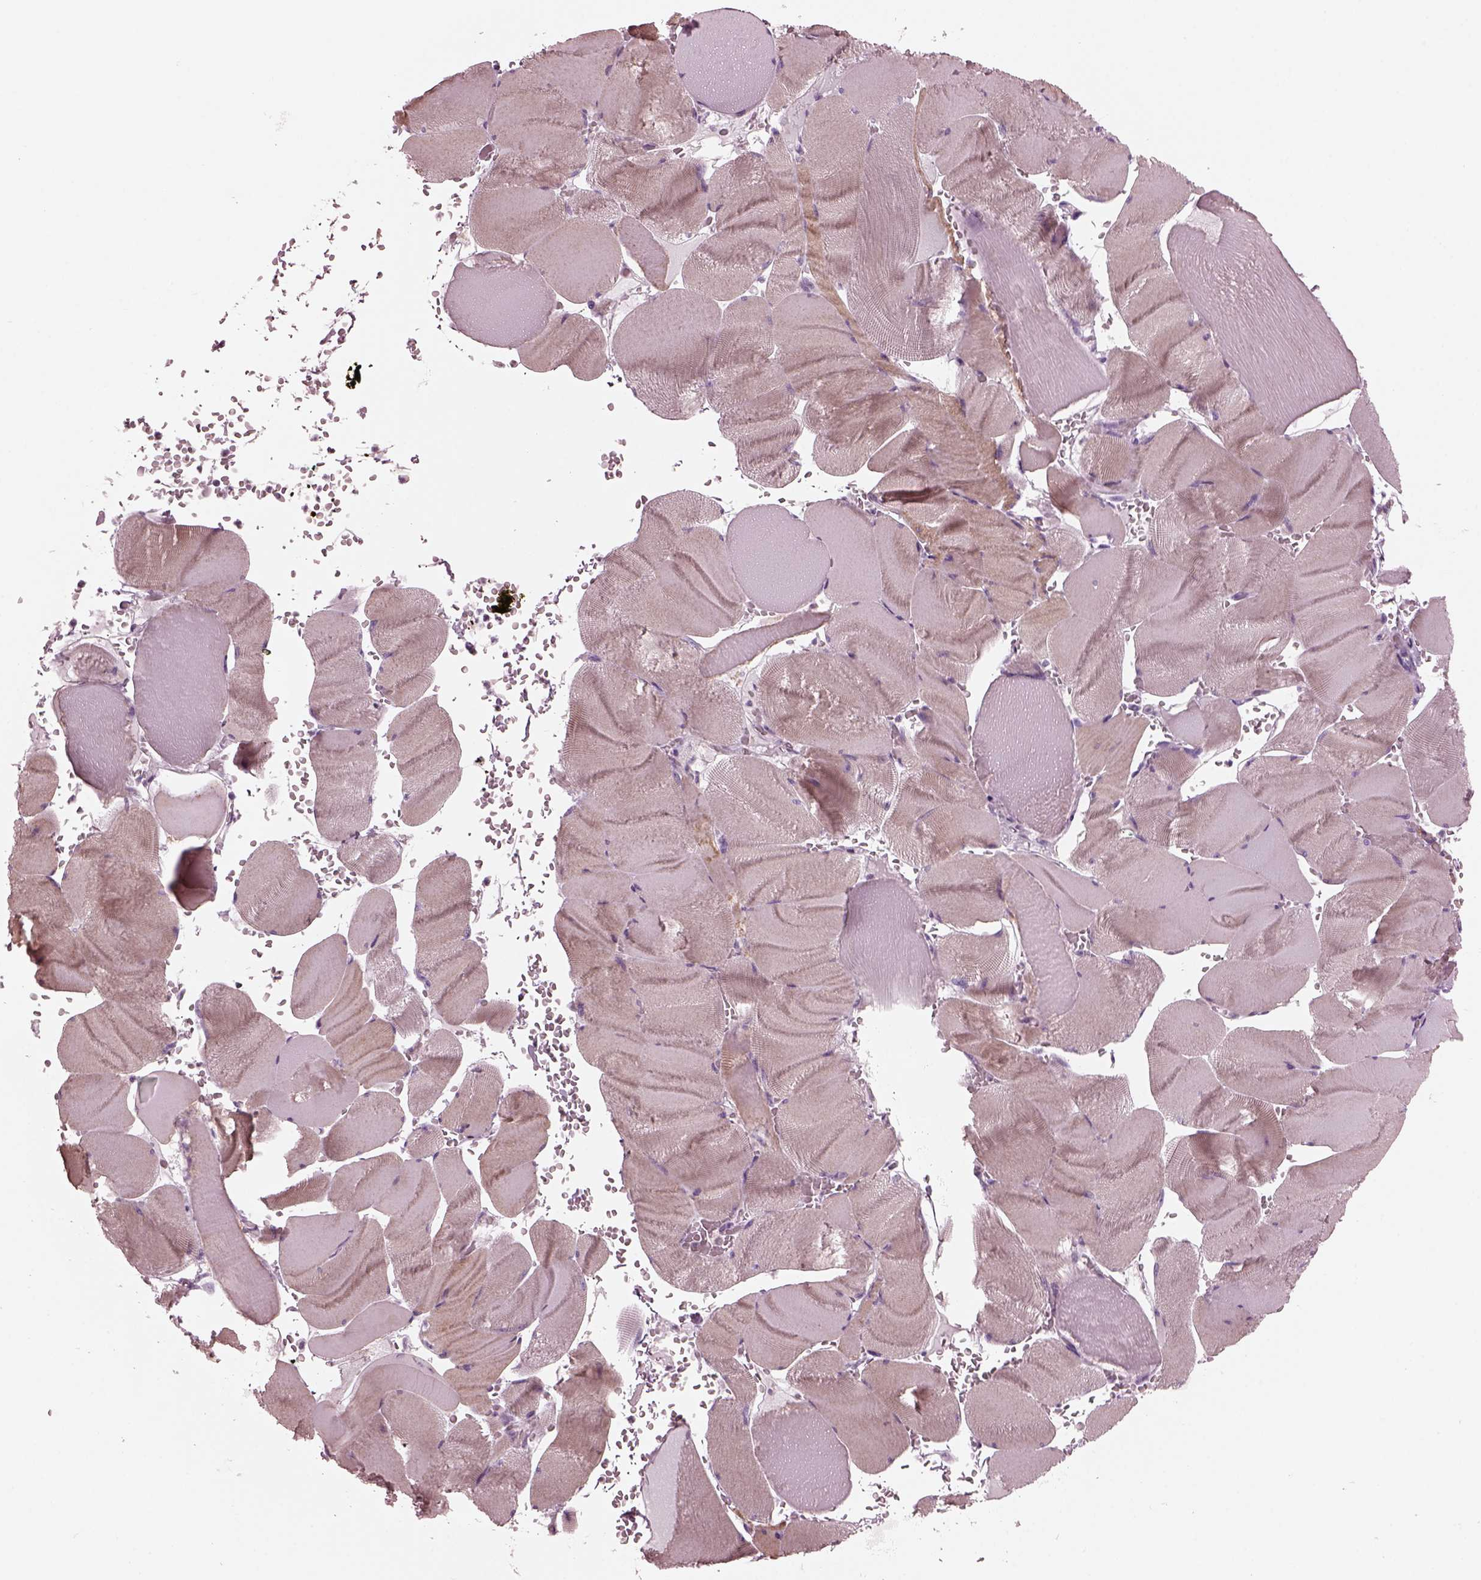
{"staining": {"intensity": "negative", "quantity": "none", "location": "none"}, "tissue": "skeletal muscle", "cell_type": "Myocytes", "image_type": "normal", "snomed": [{"axis": "morphology", "description": "Normal tissue, NOS"}, {"axis": "topography", "description": "Skeletal muscle"}], "caption": "A photomicrograph of skeletal muscle stained for a protein demonstrates no brown staining in myocytes. (Brightfield microscopy of DAB (3,3'-diaminobenzidine) IHC at high magnification).", "gene": "SLAMF8", "patient": {"sex": "male", "age": 56}}